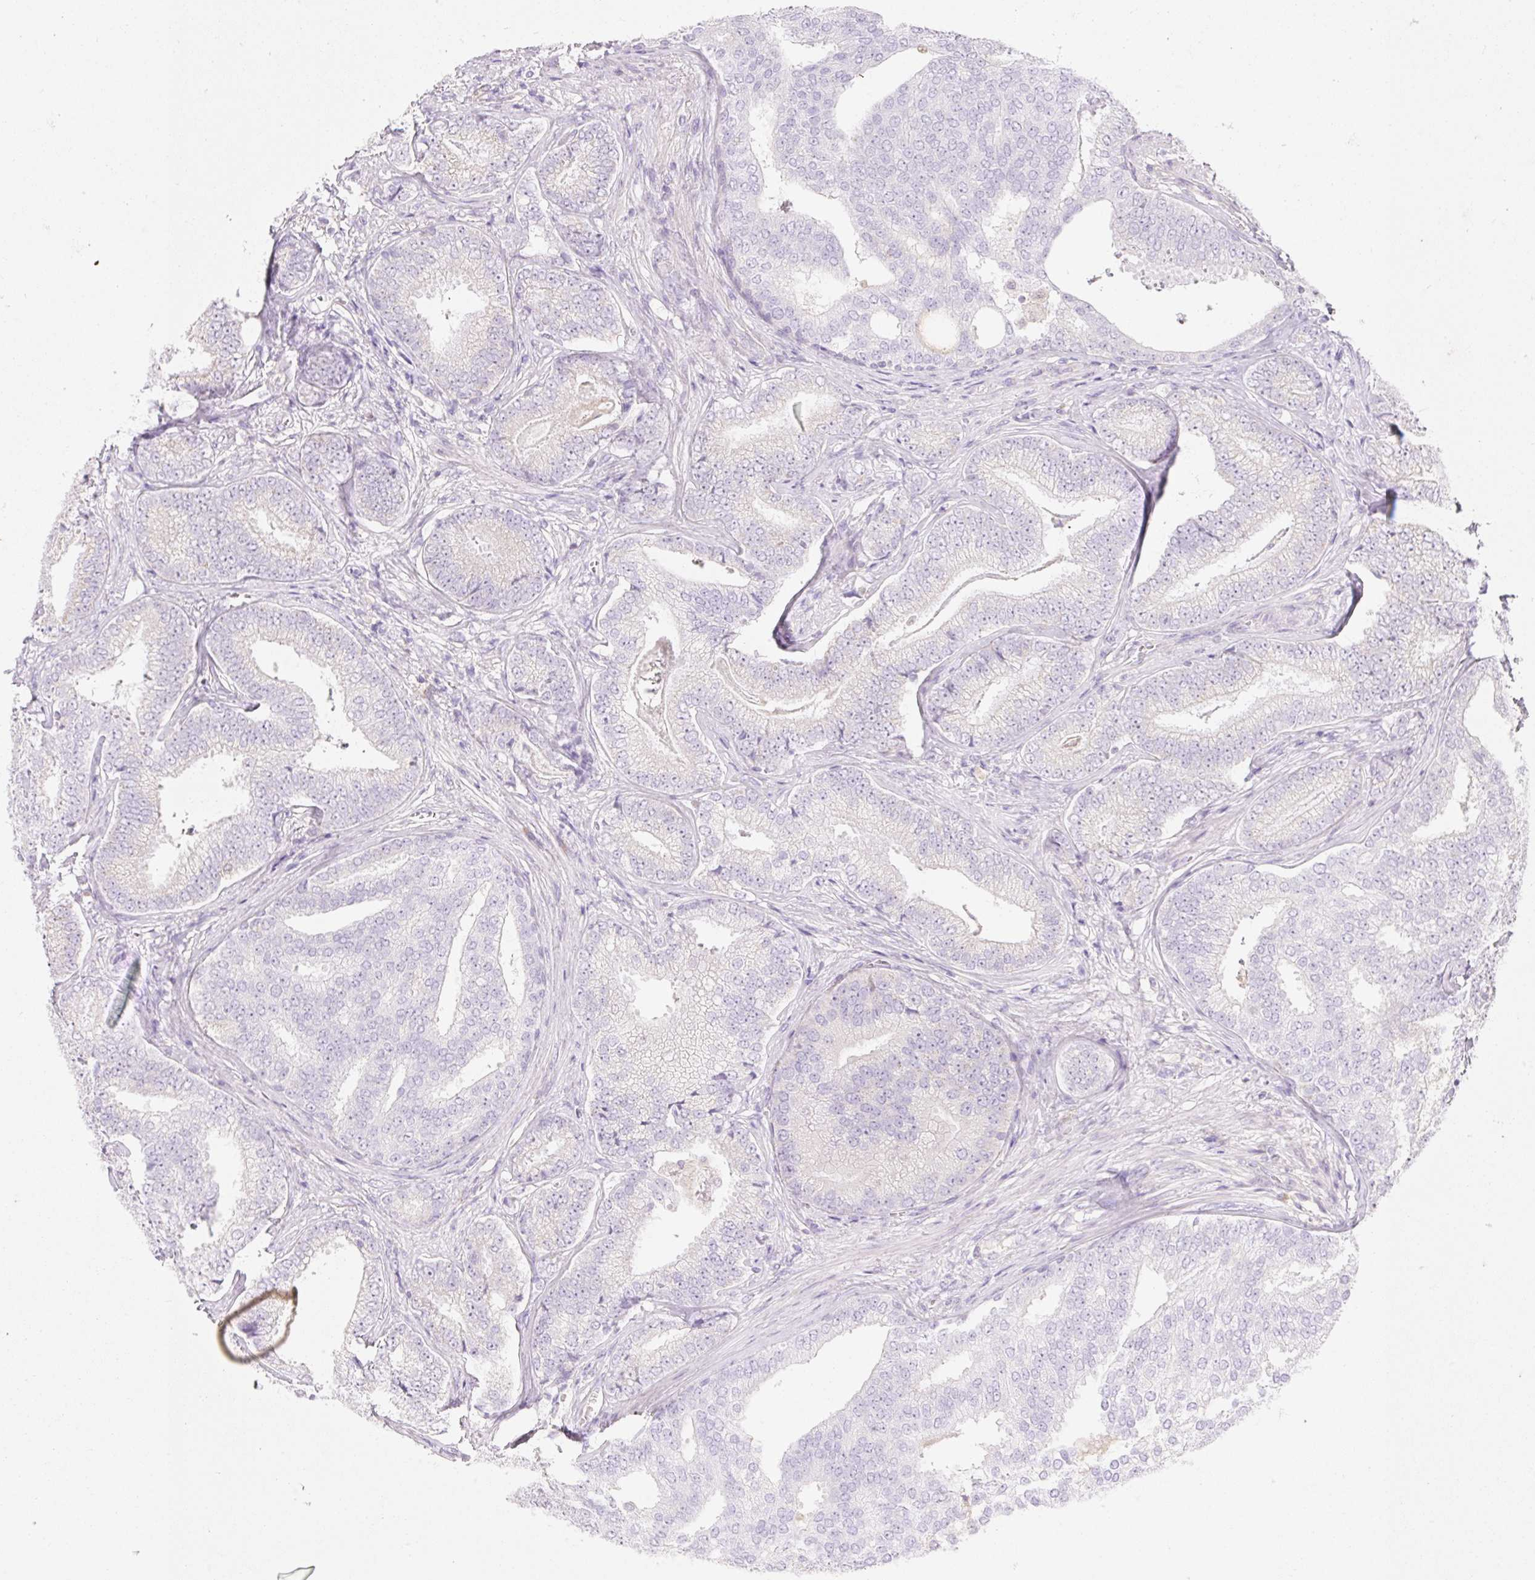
{"staining": {"intensity": "negative", "quantity": "none", "location": "none"}, "tissue": "prostate cancer", "cell_type": "Tumor cells", "image_type": "cancer", "snomed": [{"axis": "morphology", "description": "Adenocarcinoma, Low grade"}, {"axis": "topography", "description": "Prostate"}], "caption": "Histopathology image shows no significant protein positivity in tumor cells of prostate adenocarcinoma (low-grade).", "gene": "DHX35", "patient": {"sex": "male", "age": 63}}